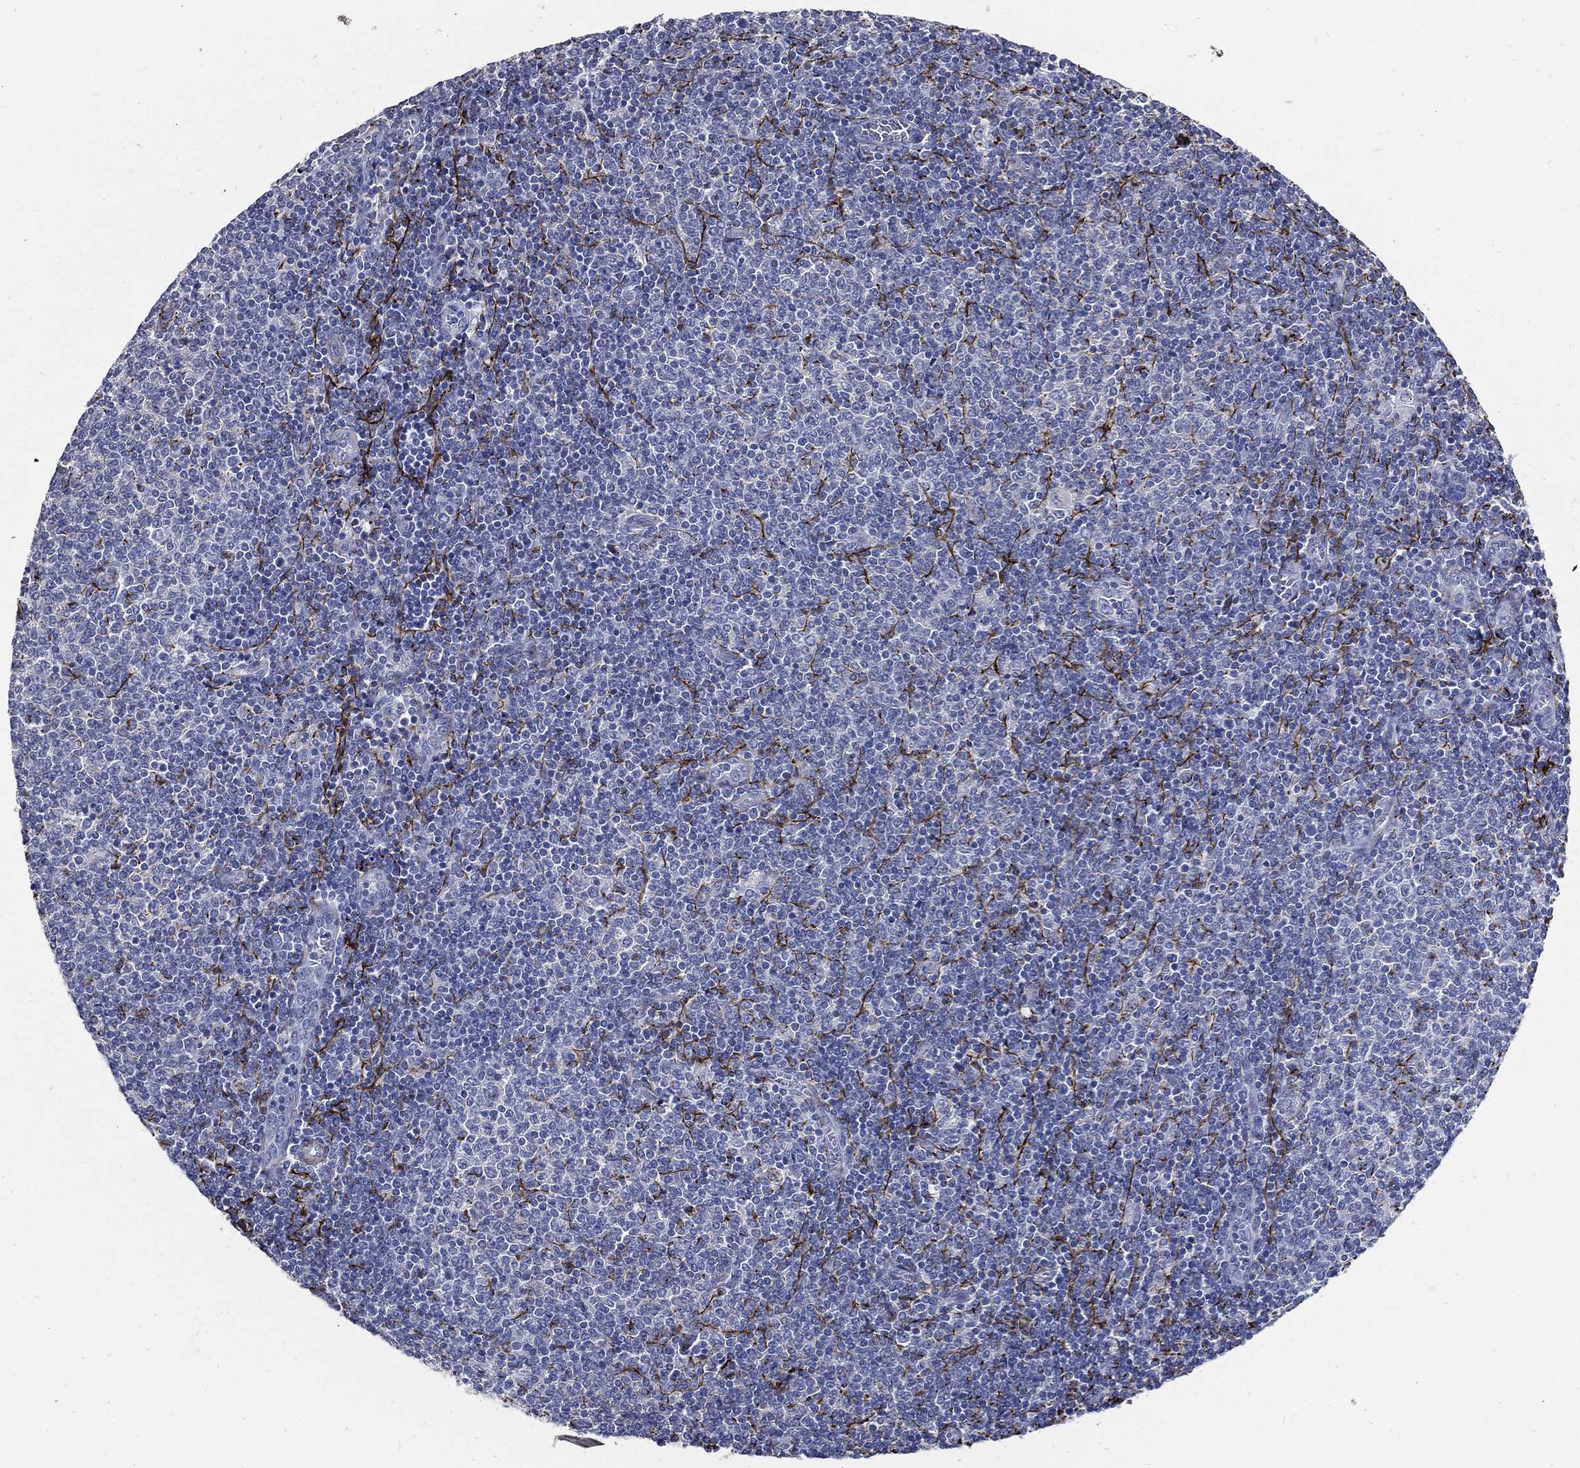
{"staining": {"intensity": "negative", "quantity": "none", "location": "none"}, "tissue": "lymphoma", "cell_type": "Tumor cells", "image_type": "cancer", "snomed": [{"axis": "morphology", "description": "Malignant lymphoma, non-Hodgkin's type, Low grade"}, {"axis": "topography", "description": "Lymph node"}], "caption": "Protein analysis of lymphoma exhibits no significant staining in tumor cells. (IHC, brightfield microscopy, high magnification).", "gene": "FBN1", "patient": {"sex": "male", "age": 52}}